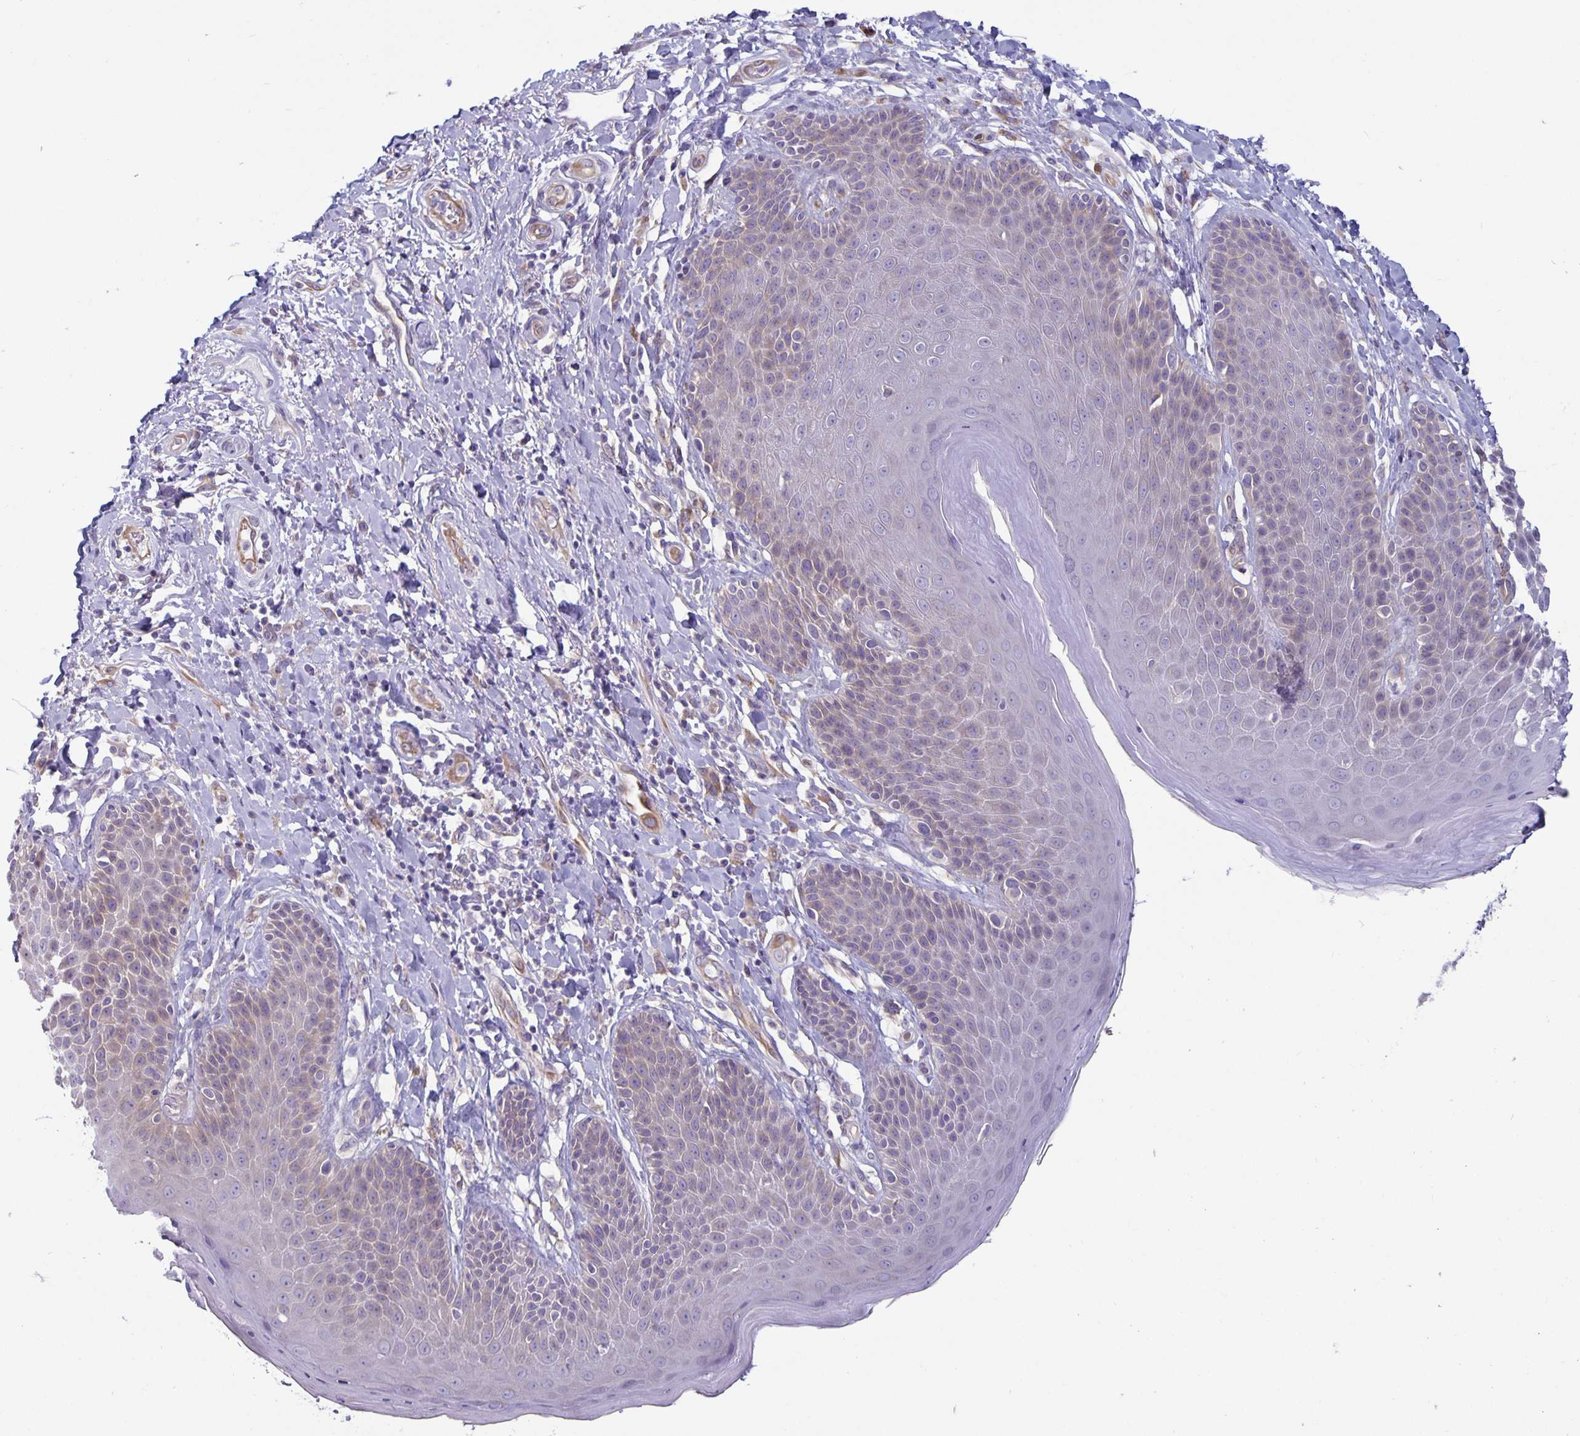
{"staining": {"intensity": "weak", "quantity": "<25%", "location": "cytoplasmic/membranous"}, "tissue": "skin", "cell_type": "Epidermal cells", "image_type": "normal", "snomed": [{"axis": "morphology", "description": "Normal tissue, NOS"}, {"axis": "topography", "description": "Anal"}, {"axis": "topography", "description": "Peripheral nerve tissue"}], "caption": "Immunohistochemistry (IHC) image of normal skin: skin stained with DAB displays no significant protein expression in epidermal cells. Nuclei are stained in blue.", "gene": "PLCB3", "patient": {"sex": "male", "age": 51}}